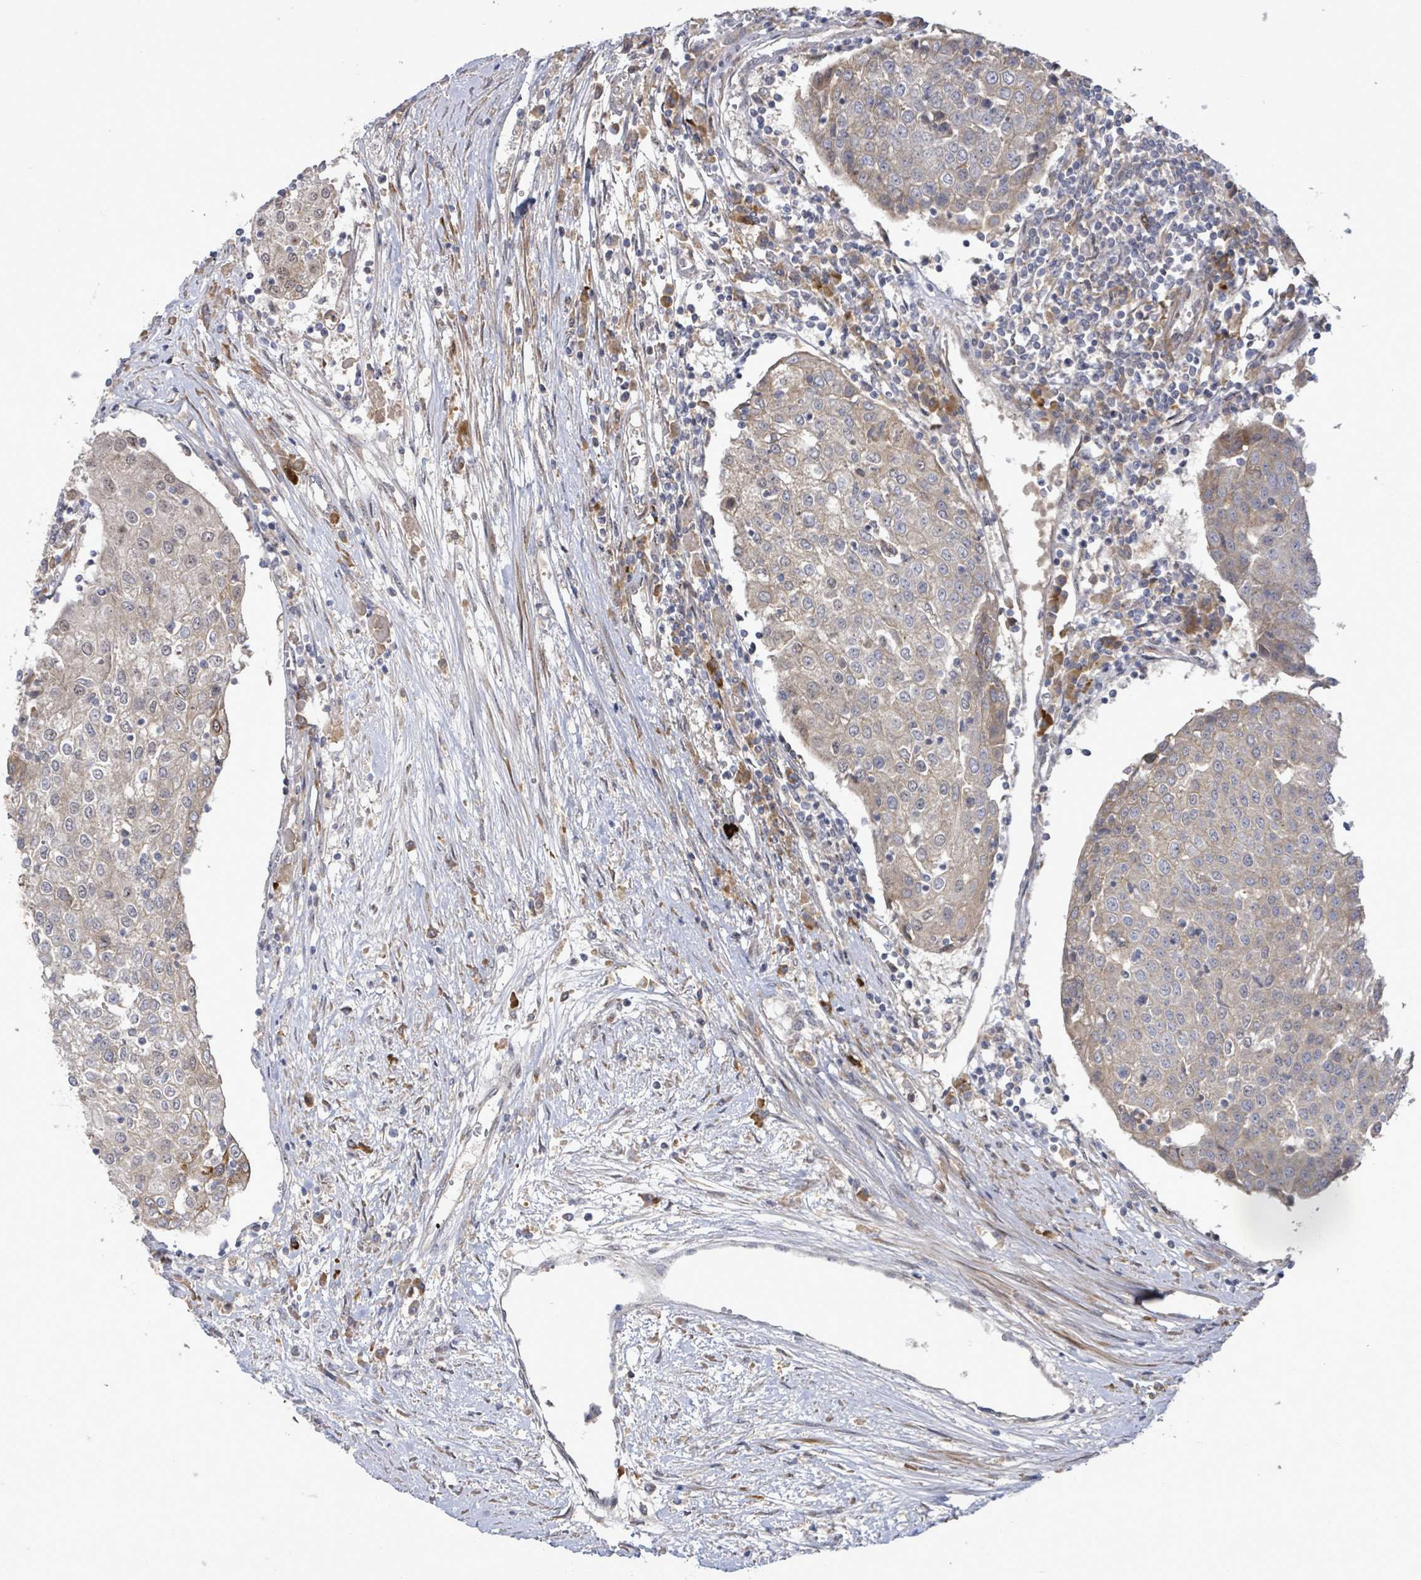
{"staining": {"intensity": "weak", "quantity": "25%-75%", "location": "cytoplasmic/membranous"}, "tissue": "urothelial cancer", "cell_type": "Tumor cells", "image_type": "cancer", "snomed": [{"axis": "morphology", "description": "Urothelial carcinoma, High grade"}, {"axis": "topography", "description": "Urinary bladder"}], "caption": "High-grade urothelial carcinoma tissue exhibits weak cytoplasmic/membranous staining in approximately 25%-75% of tumor cells (IHC, brightfield microscopy, high magnification).", "gene": "SLIT3", "patient": {"sex": "female", "age": 85}}